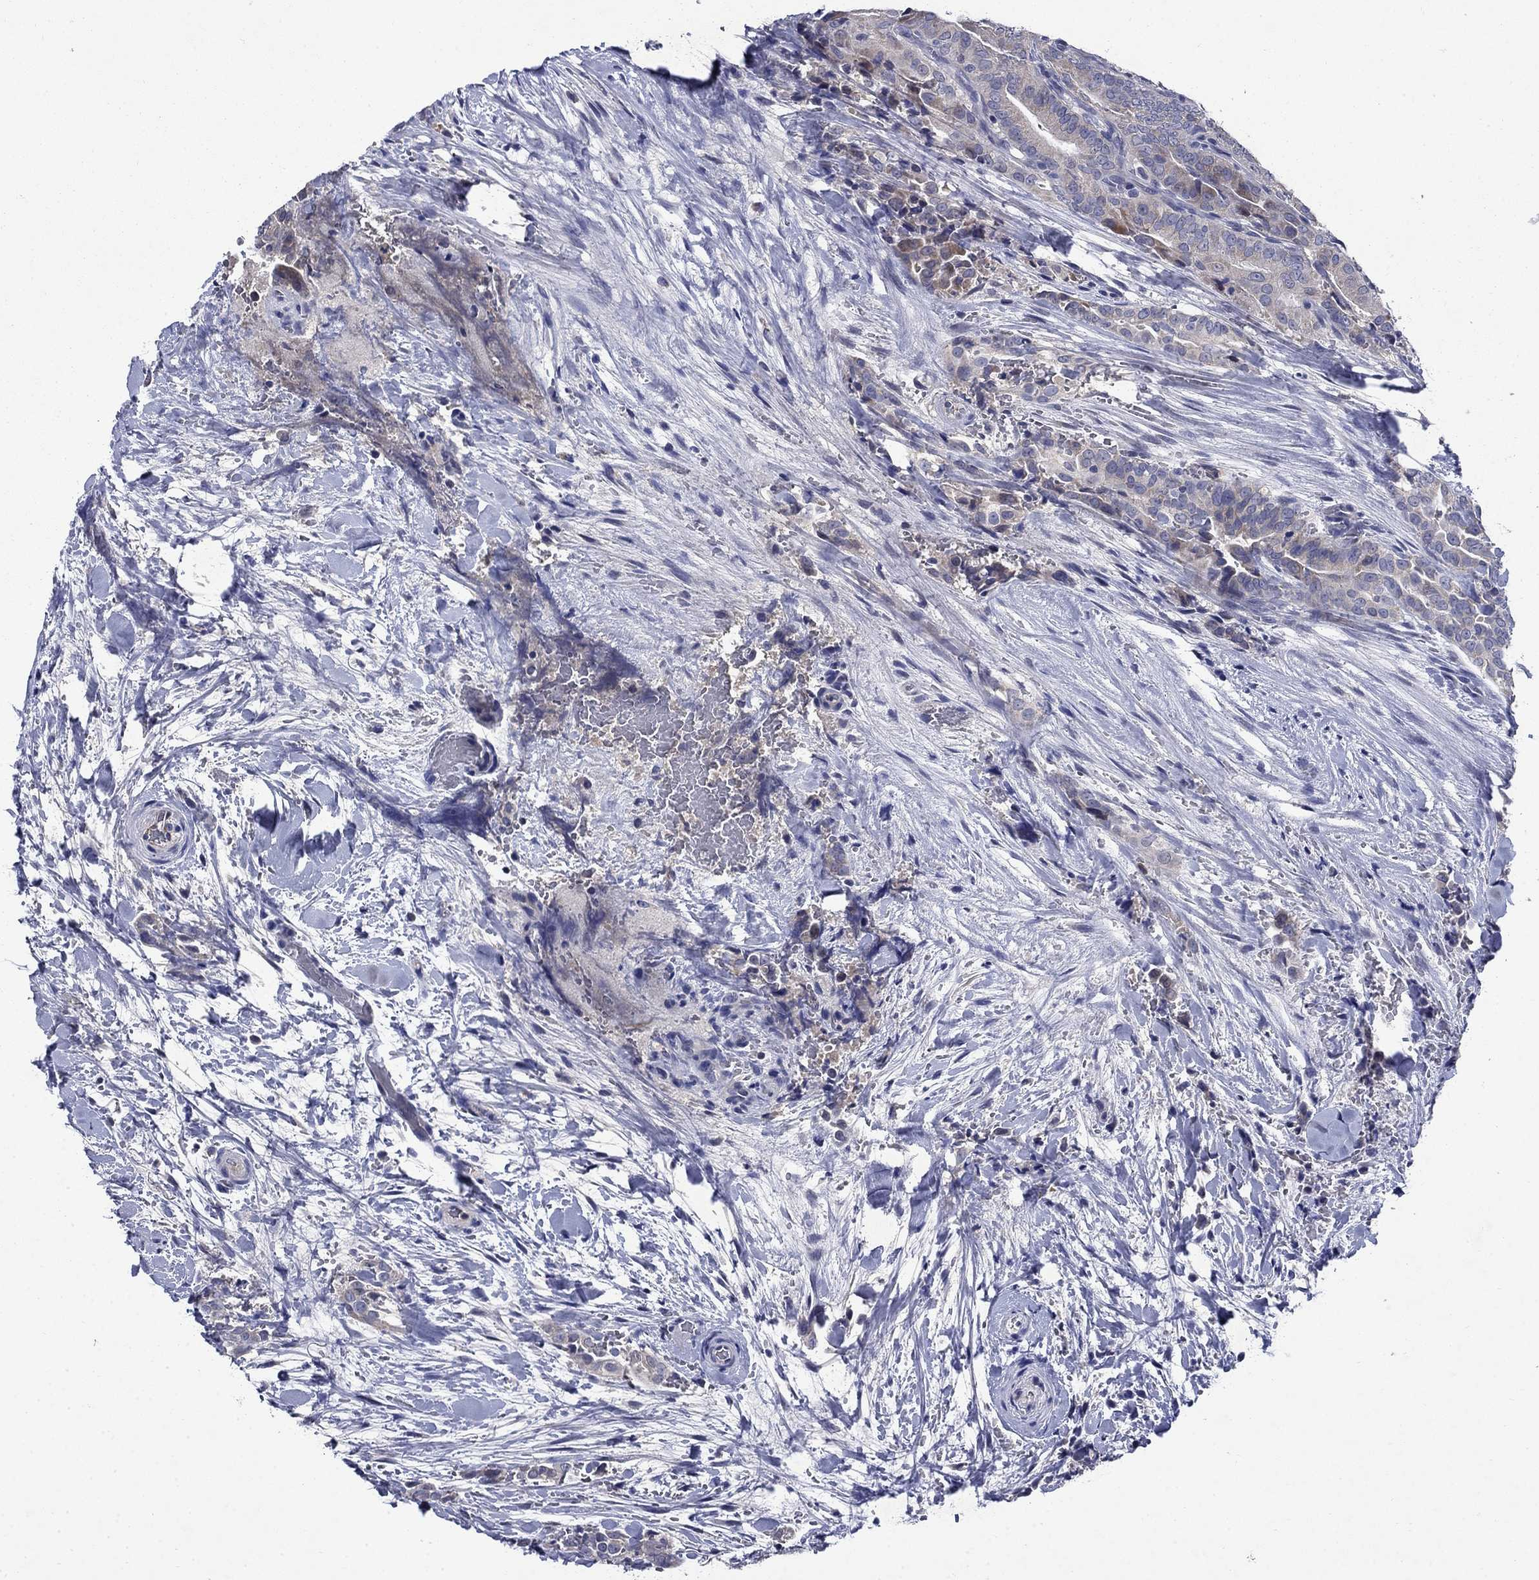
{"staining": {"intensity": "negative", "quantity": "none", "location": "none"}, "tissue": "thyroid cancer", "cell_type": "Tumor cells", "image_type": "cancer", "snomed": [{"axis": "morphology", "description": "Papillary adenocarcinoma, NOS"}, {"axis": "topography", "description": "Thyroid gland"}], "caption": "Immunohistochemistry micrograph of thyroid papillary adenocarcinoma stained for a protein (brown), which exhibits no staining in tumor cells.", "gene": "STAB2", "patient": {"sex": "male", "age": 61}}